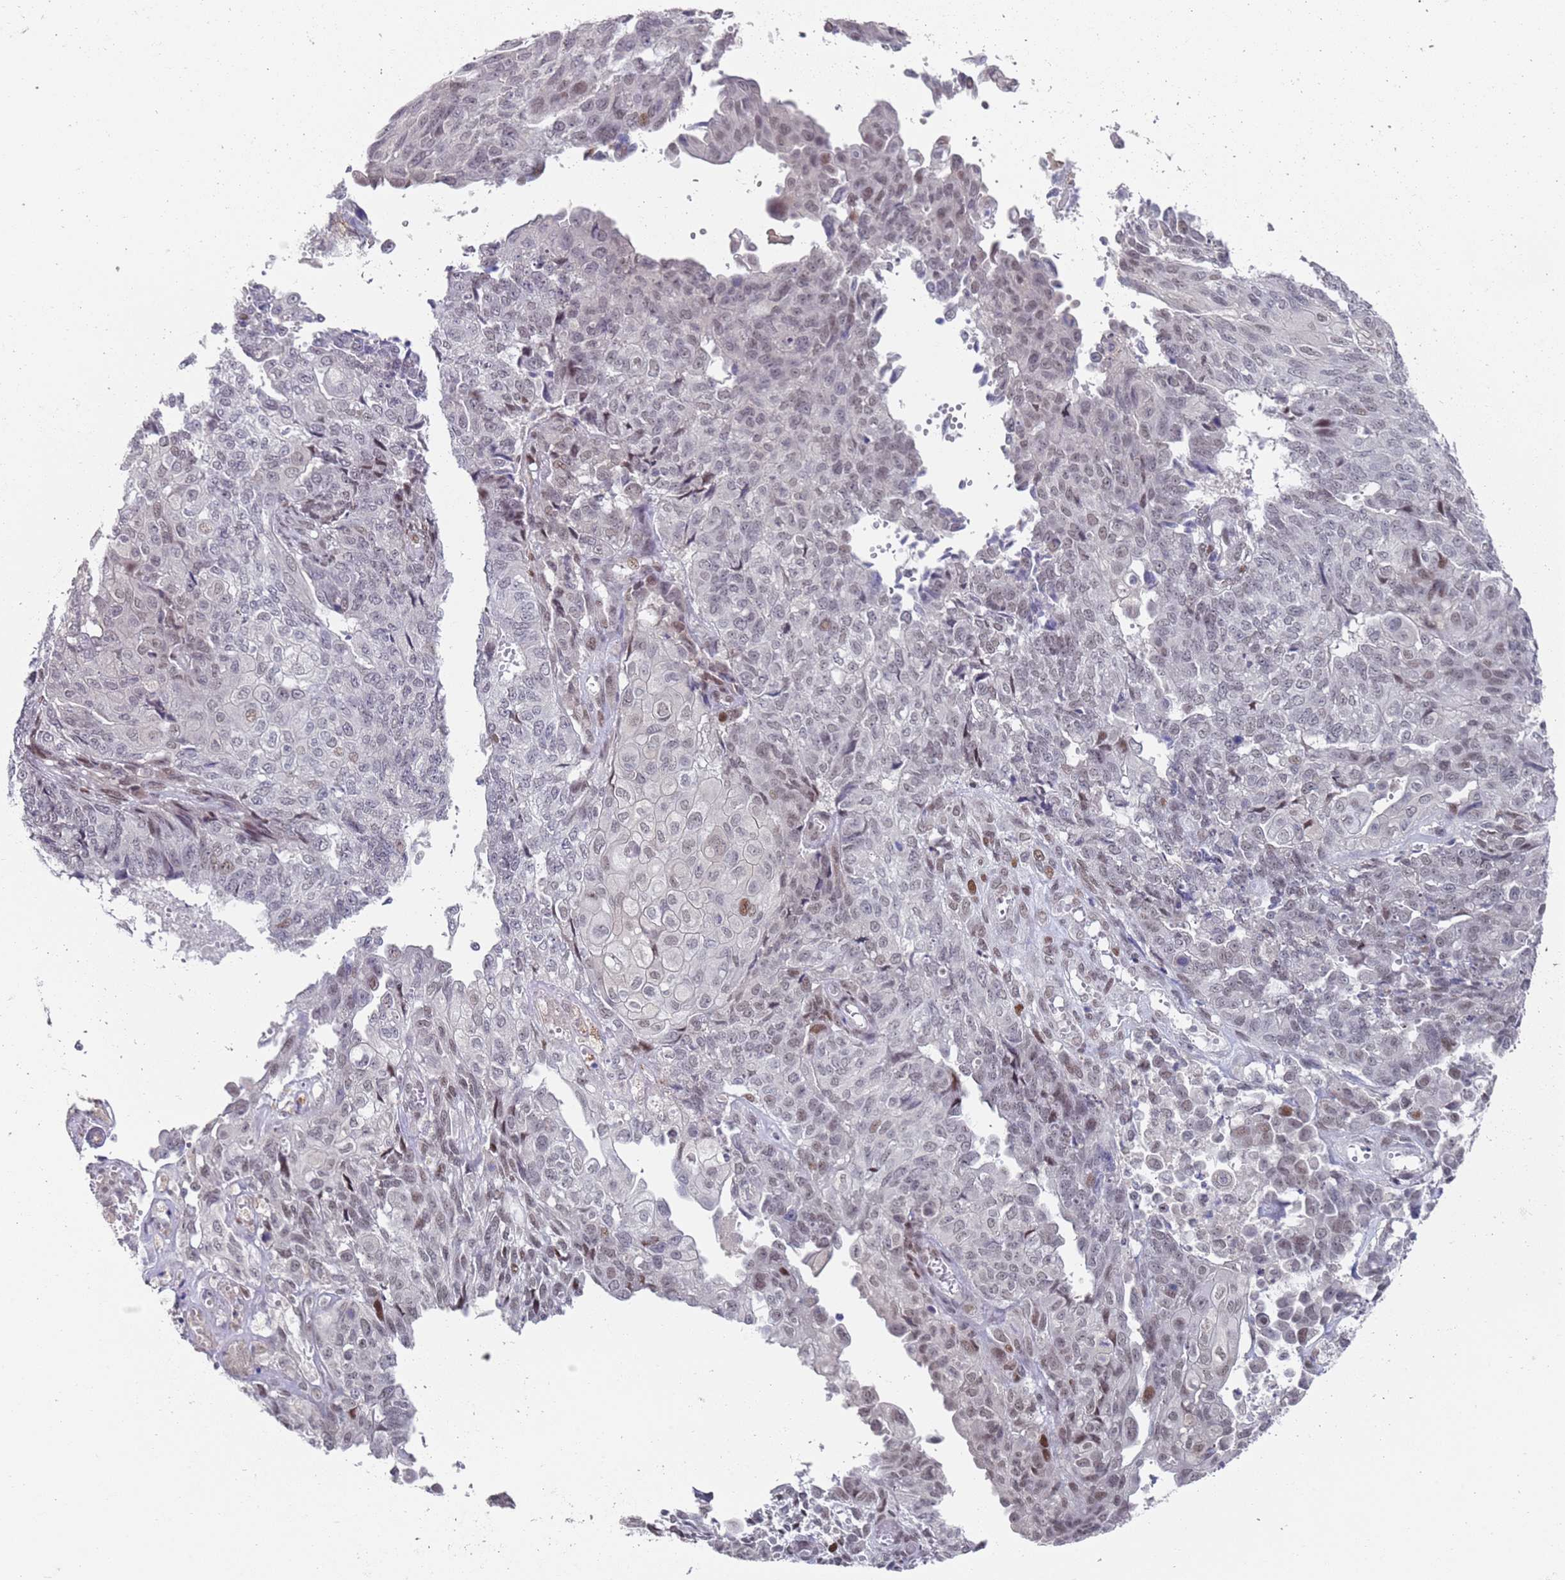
{"staining": {"intensity": "moderate", "quantity": "<25%", "location": "nuclear"}, "tissue": "endometrial cancer", "cell_type": "Tumor cells", "image_type": "cancer", "snomed": [{"axis": "morphology", "description": "Adenocarcinoma, NOS"}, {"axis": "topography", "description": "Endometrium"}], "caption": "The image reveals immunohistochemical staining of adenocarcinoma (endometrial). There is moderate nuclear positivity is seen in about <25% of tumor cells.", "gene": "COPS6", "patient": {"sex": "female", "age": 32}}